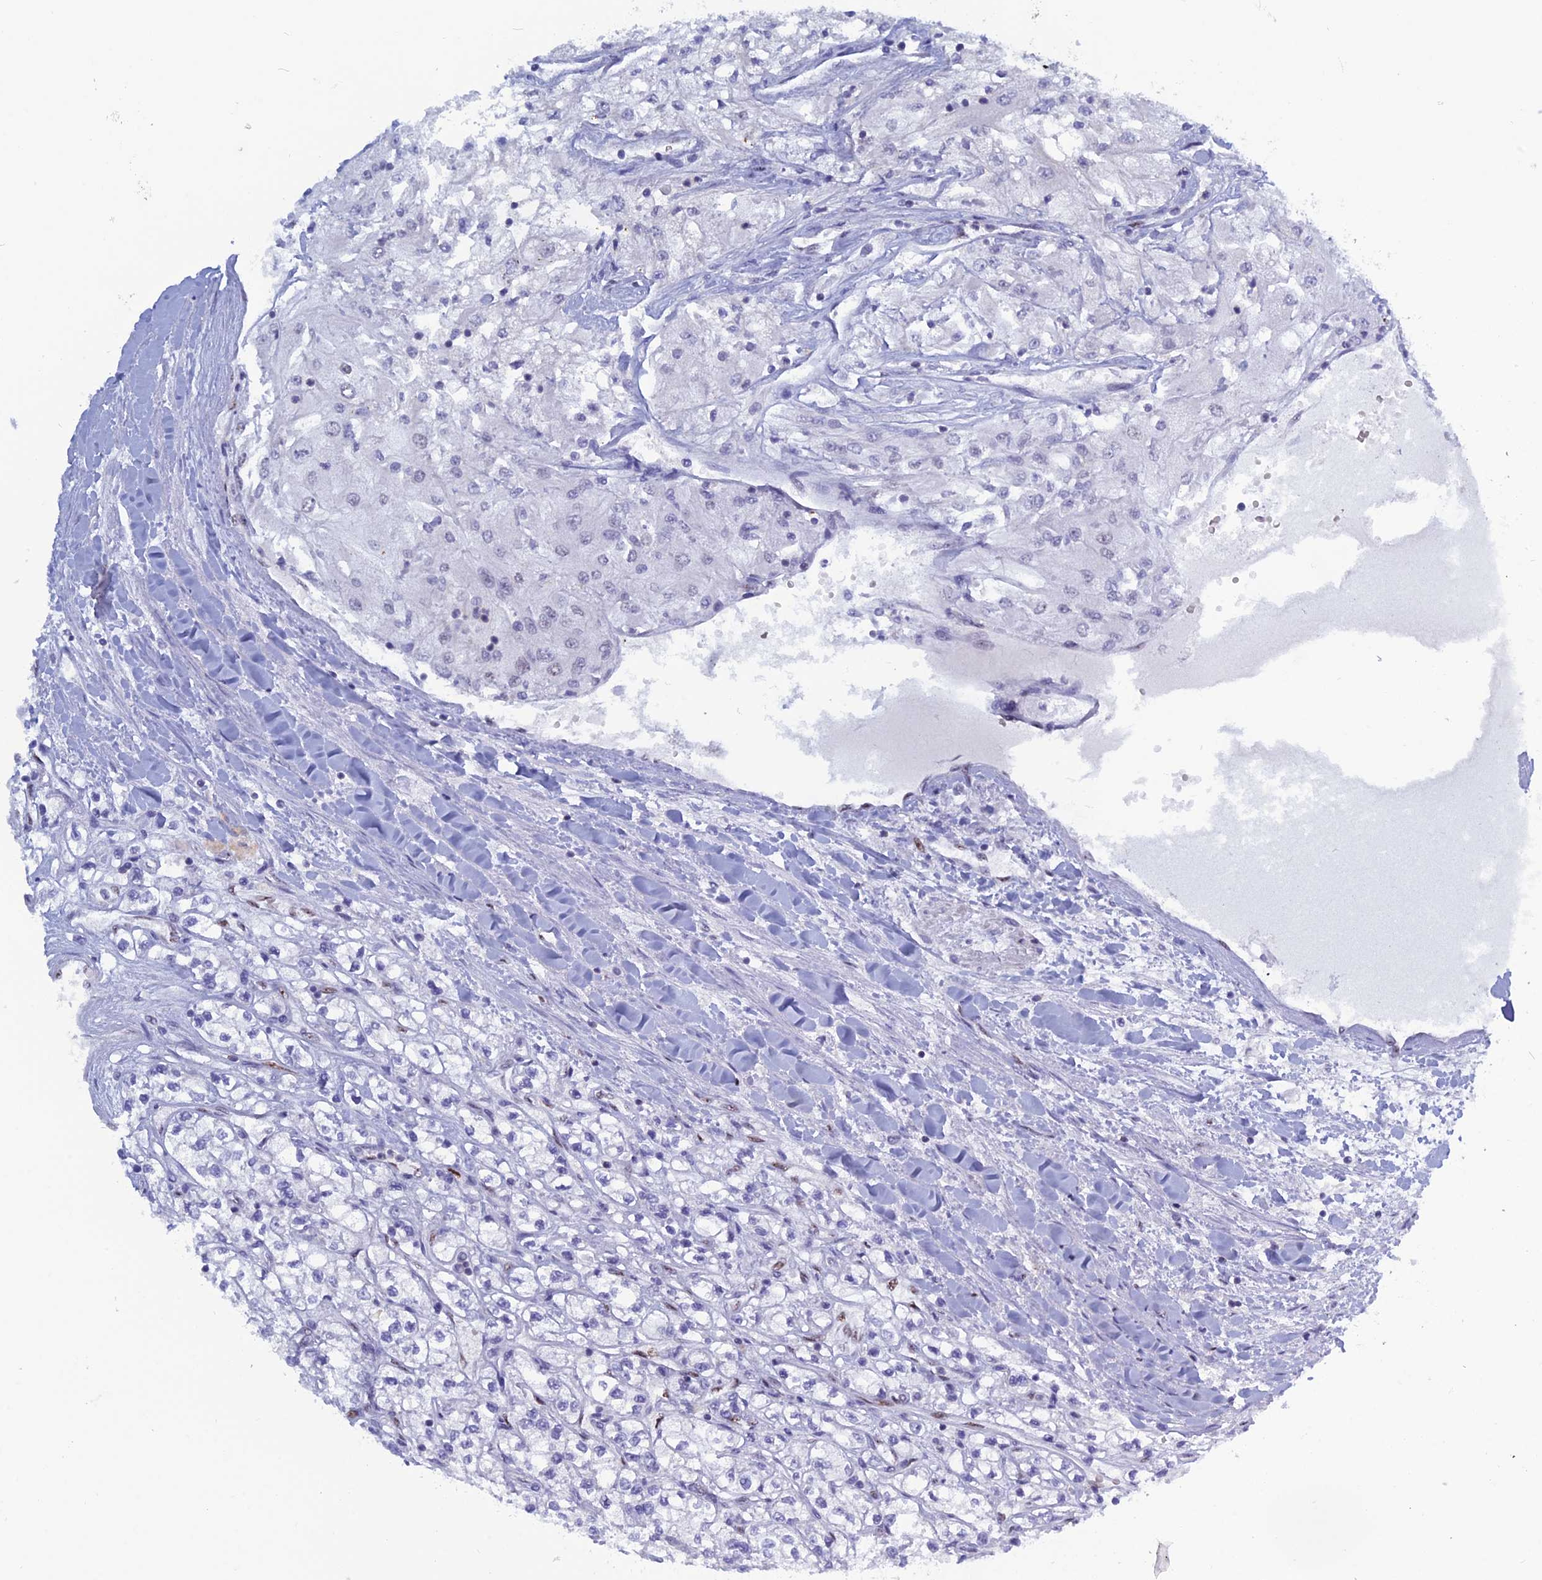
{"staining": {"intensity": "negative", "quantity": "none", "location": "none"}, "tissue": "renal cancer", "cell_type": "Tumor cells", "image_type": "cancer", "snomed": [{"axis": "morphology", "description": "Adenocarcinoma, NOS"}, {"axis": "topography", "description": "Kidney"}], "caption": "High power microscopy micrograph of an IHC histopathology image of renal adenocarcinoma, revealing no significant expression in tumor cells.", "gene": "NOL4L", "patient": {"sex": "male", "age": 80}}